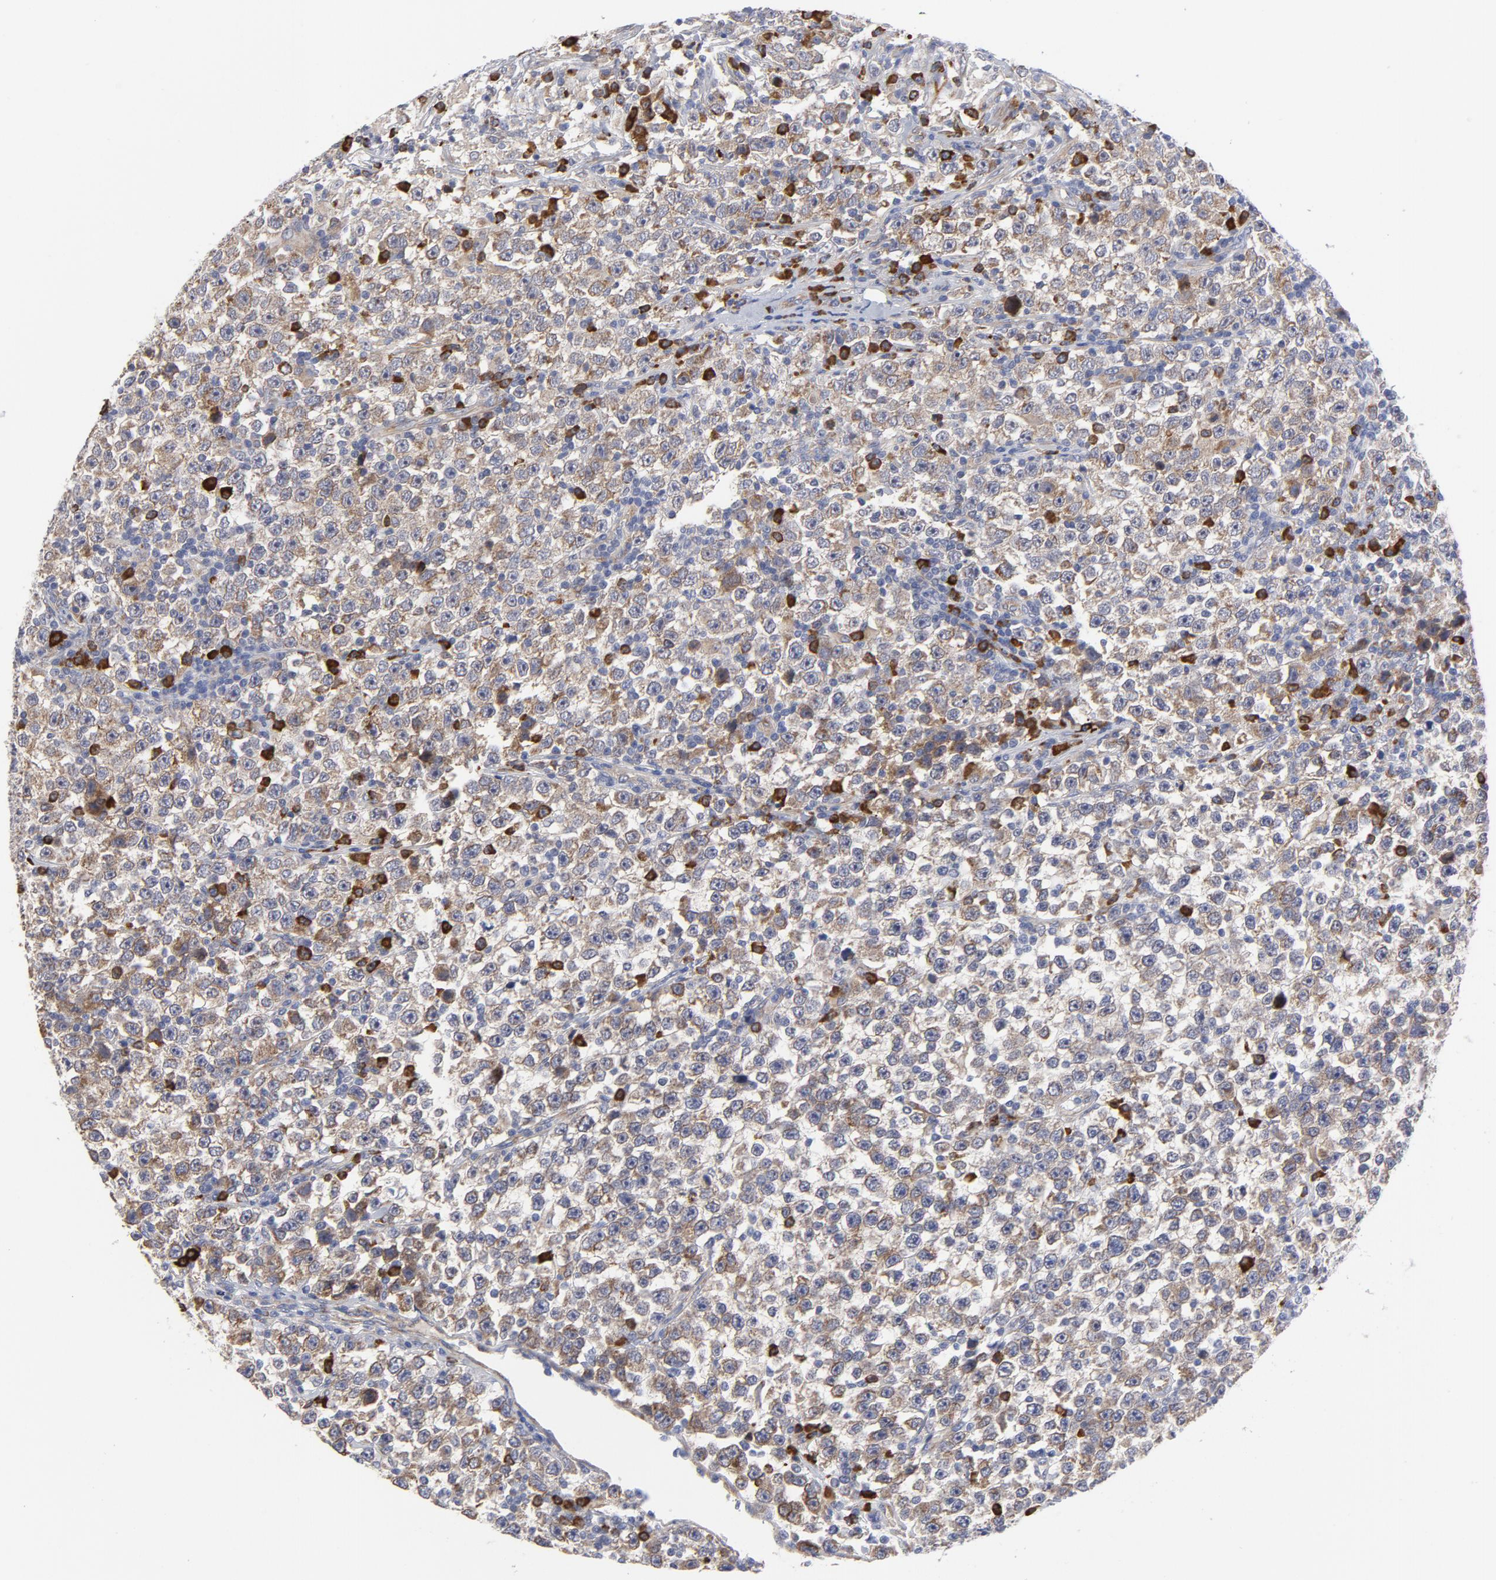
{"staining": {"intensity": "moderate", "quantity": "25%-75%", "location": "cytoplasmic/membranous"}, "tissue": "testis cancer", "cell_type": "Tumor cells", "image_type": "cancer", "snomed": [{"axis": "morphology", "description": "Seminoma, NOS"}, {"axis": "topography", "description": "Testis"}], "caption": "Human testis cancer (seminoma) stained for a protein (brown) displays moderate cytoplasmic/membranous positive positivity in about 25%-75% of tumor cells.", "gene": "RAPGEF3", "patient": {"sex": "male", "age": 43}}